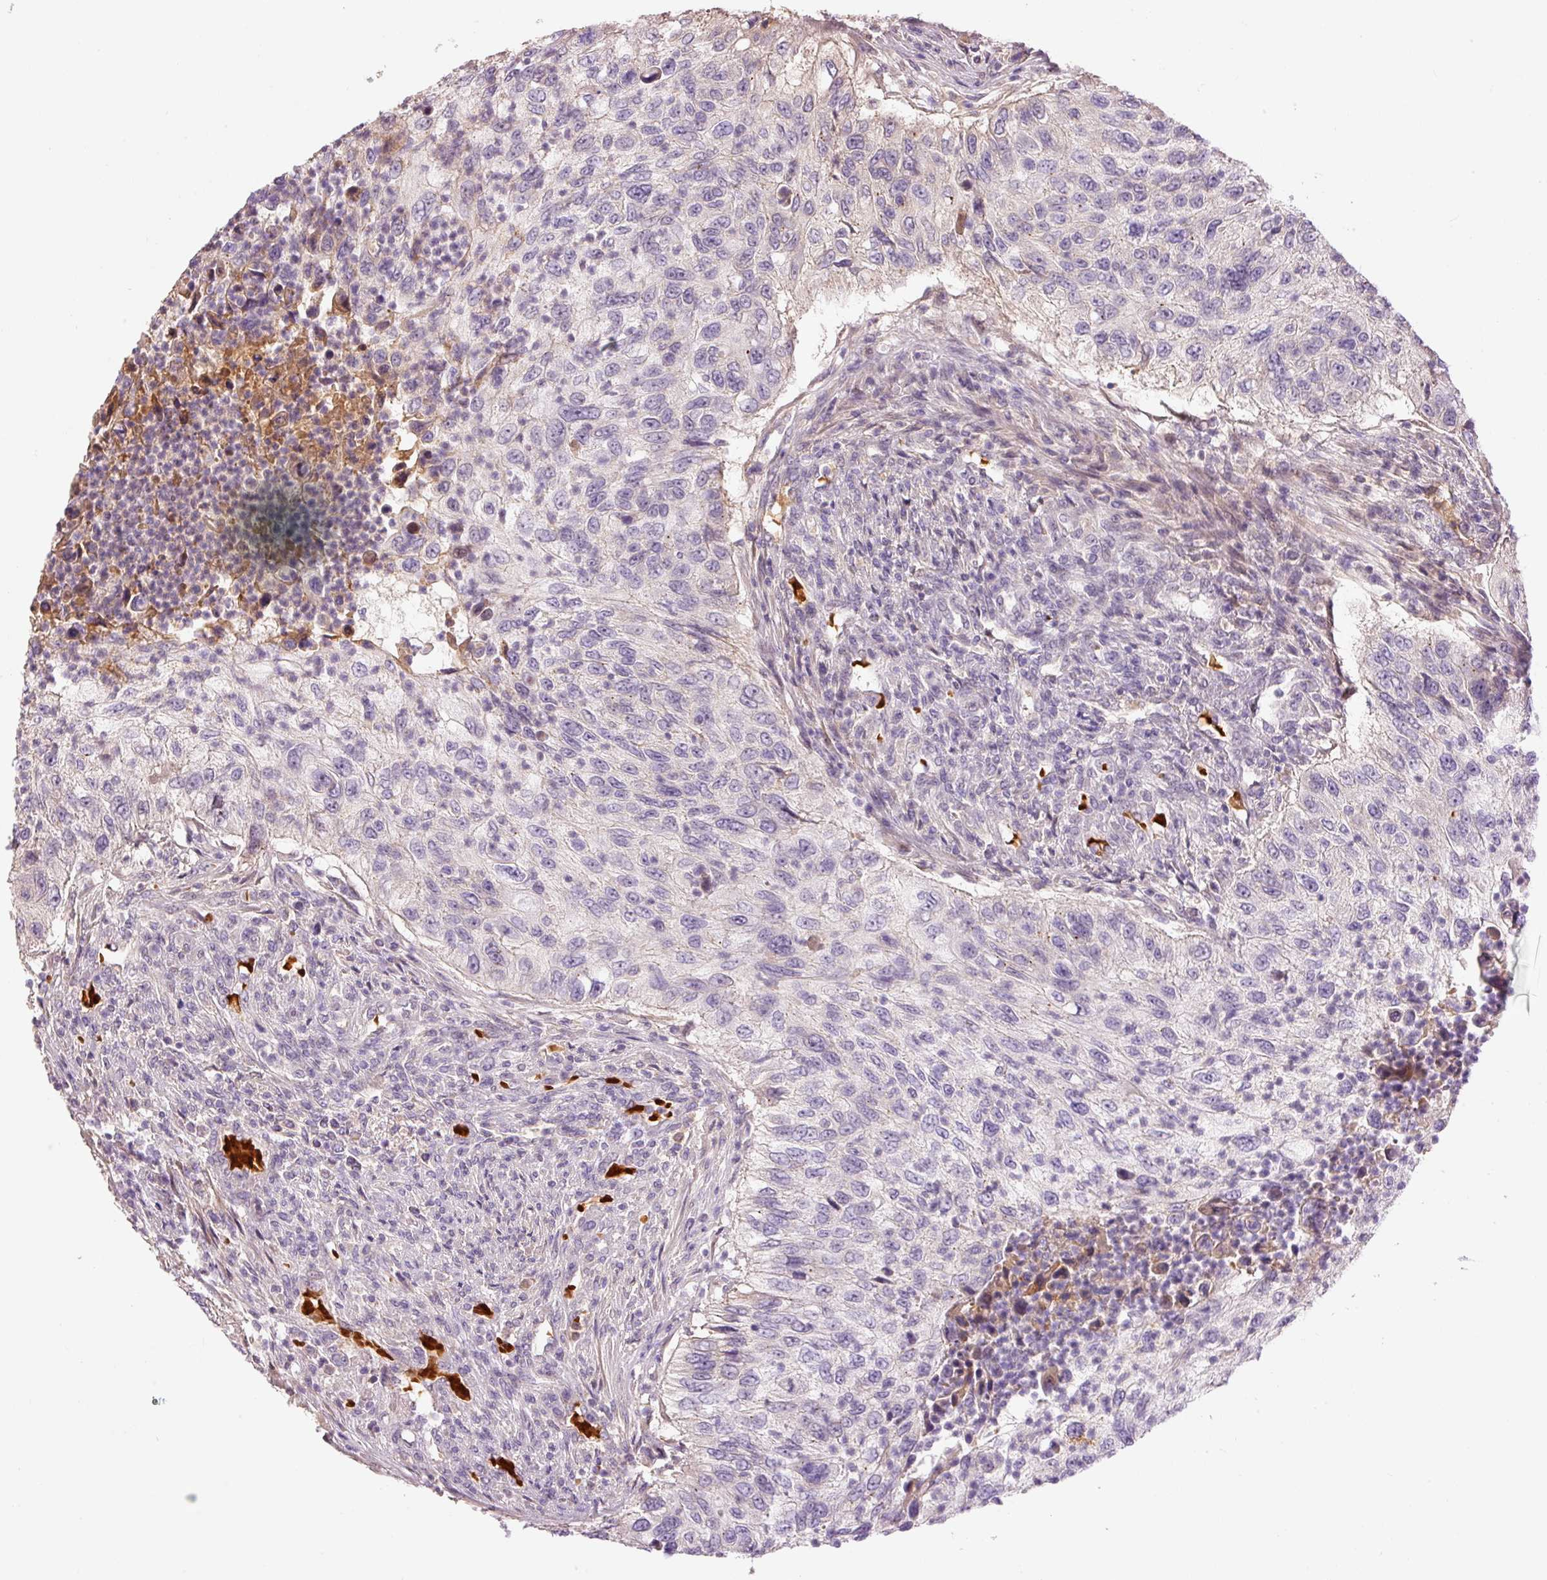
{"staining": {"intensity": "negative", "quantity": "none", "location": "none"}, "tissue": "urothelial cancer", "cell_type": "Tumor cells", "image_type": "cancer", "snomed": [{"axis": "morphology", "description": "Urothelial carcinoma, High grade"}, {"axis": "topography", "description": "Urinary bladder"}], "caption": "Image shows no significant protein positivity in tumor cells of urothelial carcinoma (high-grade). (DAB IHC with hematoxylin counter stain).", "gene": "CMTM8", "patient": {"sex": "female", "age": 60}}